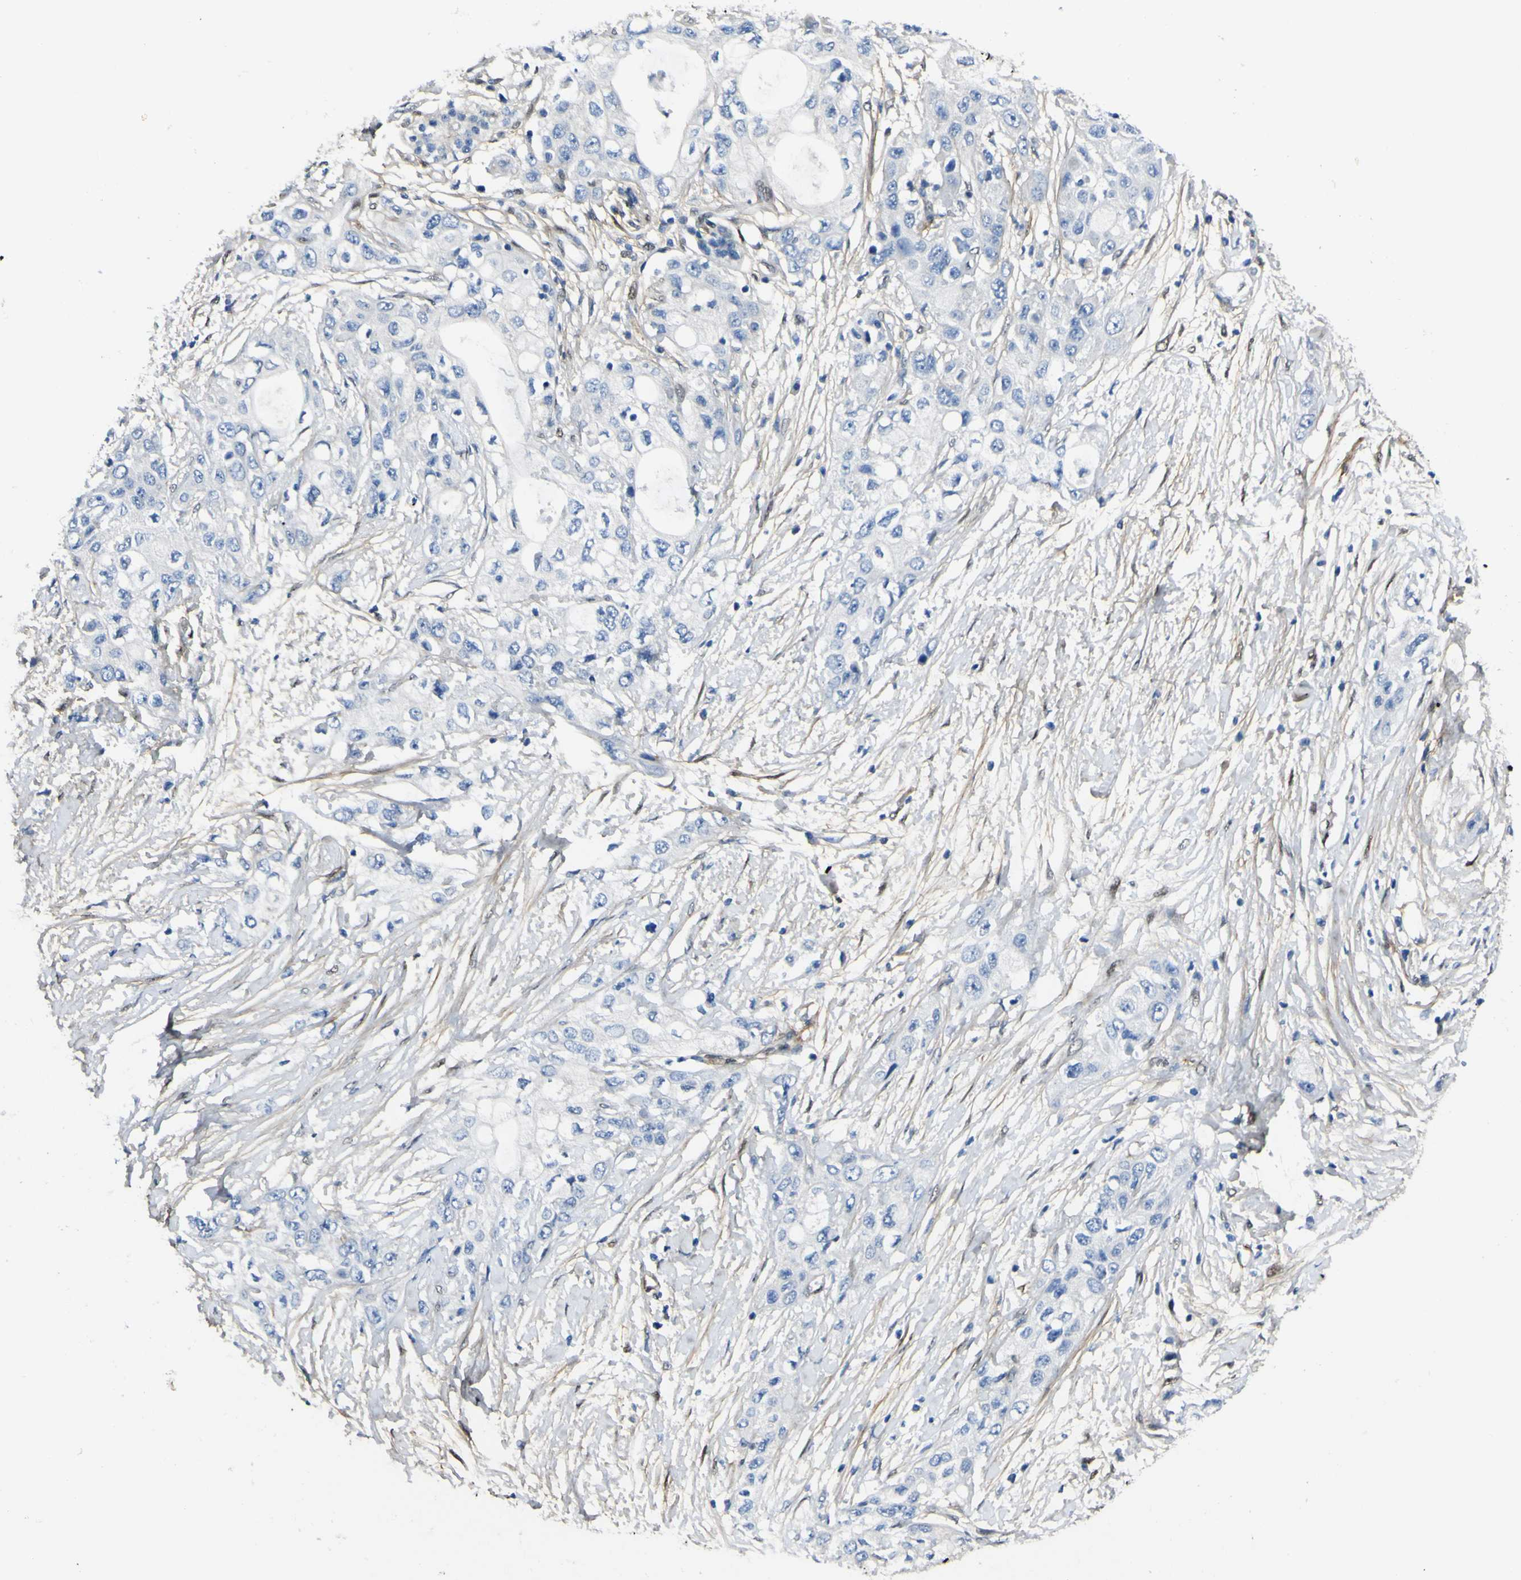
{"staining": {"intensity": "negative", "quantity": "none", "location": "none"}, "tissue": "pancreatic cancer", "cell_type": "Tumor cells", "image_type": "cancer", "snomed": [{"axis": "morphology", "description": "Adenocarcinoma, NOS"}, {"axis": "topography", "description": "Pancreas"}], "caption": "Tumor cells are negative for brown protein staining in pancreatic cancer (adenocarcinoma).", "gene": "LRRN1", "patient": {"sex": "female", "age": 70}}